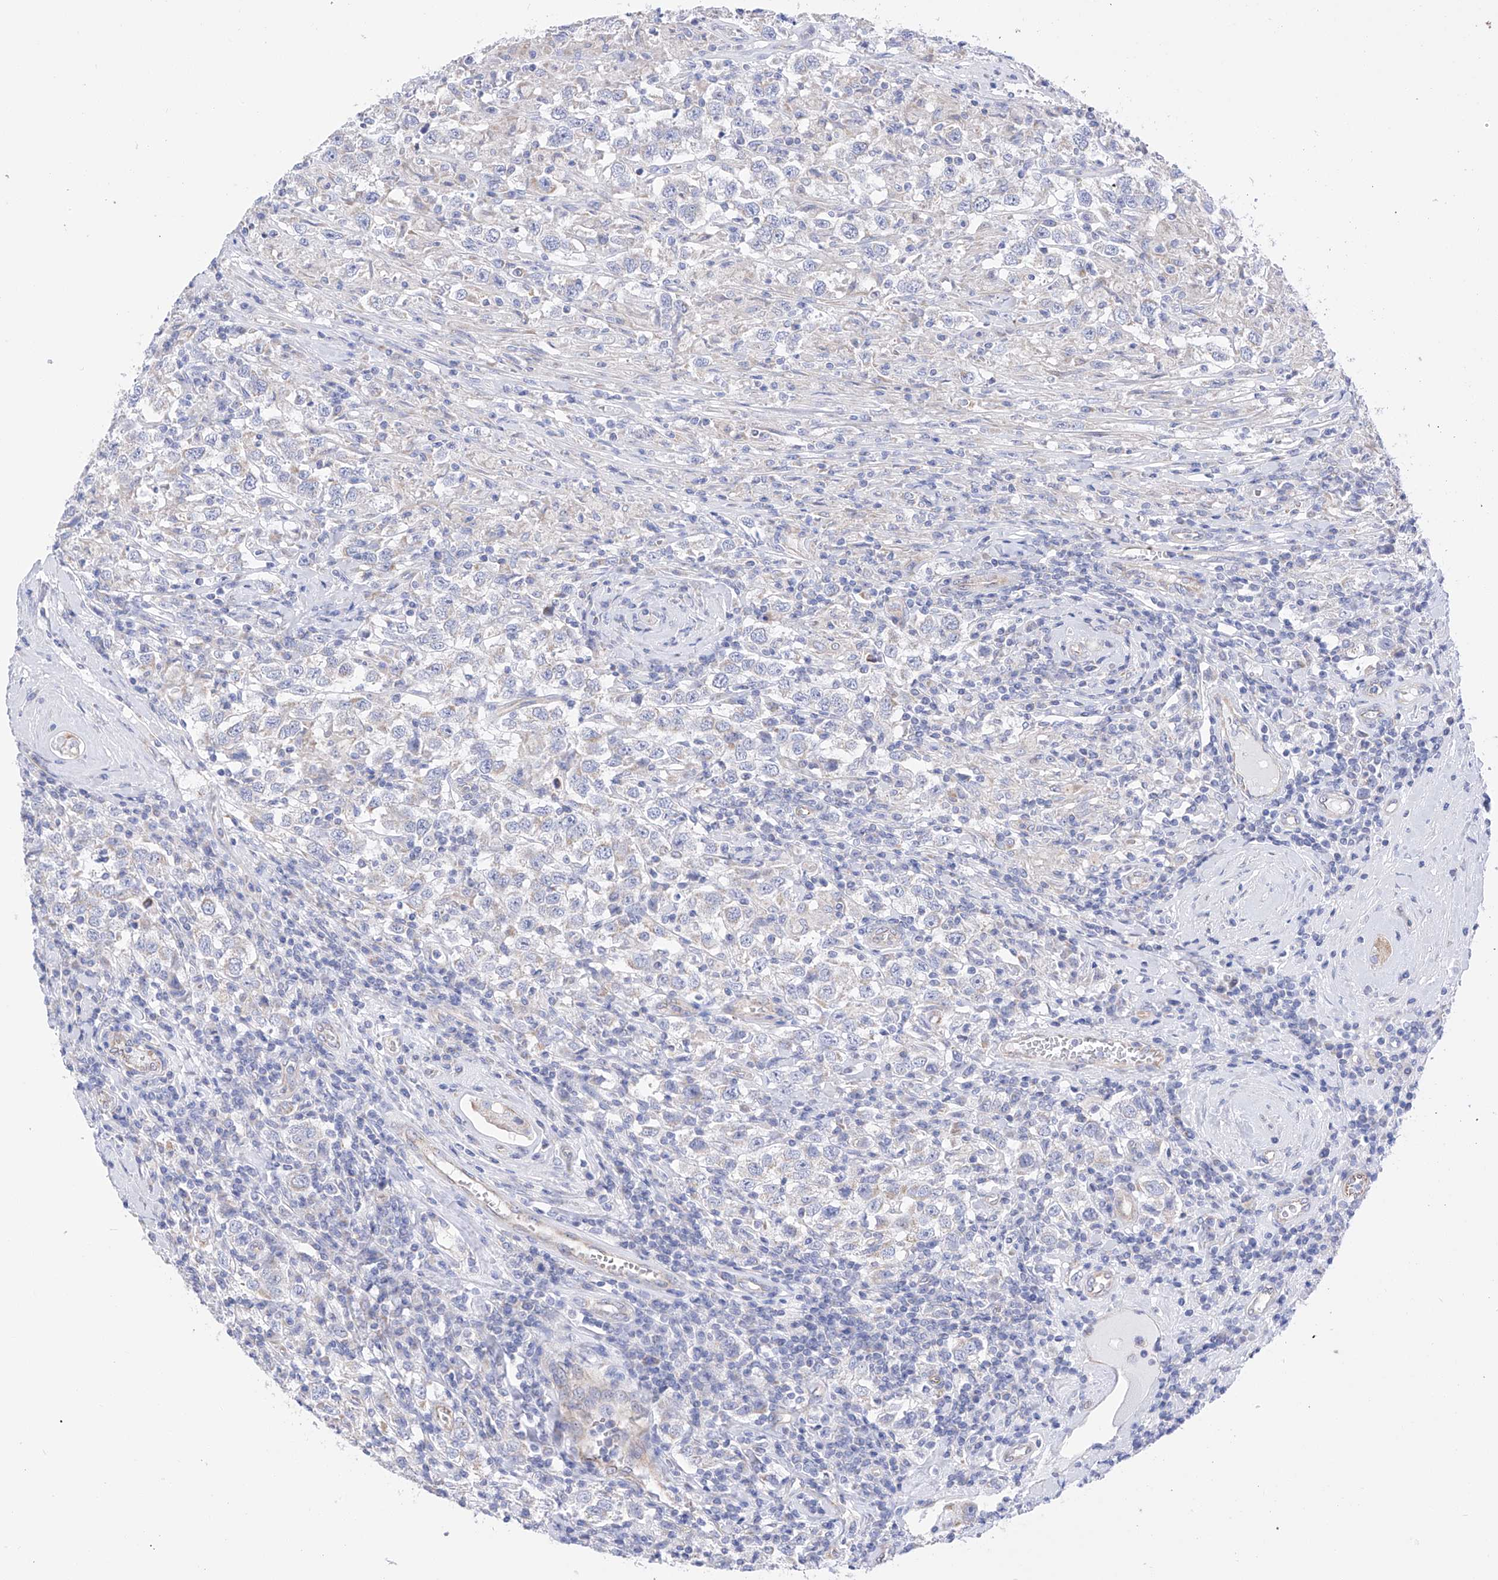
{"staining": {"intensity": "weak", "quantity": "<25%", "location": "cytoplasmic/membranous"}, "tissue": "testis cancer", "cell_type": "Tumor cells", "image_type": "cancer", "snomed": [{"axis": "morphology", "description": "Seminoma, NOS"}, {"axis": "topography", "description": "Testis"}], "caption": "Tumor cells show no significant positivity in testis cancer.", "gene": "FLG", "patient": {"sex": "male", "age": 41}}